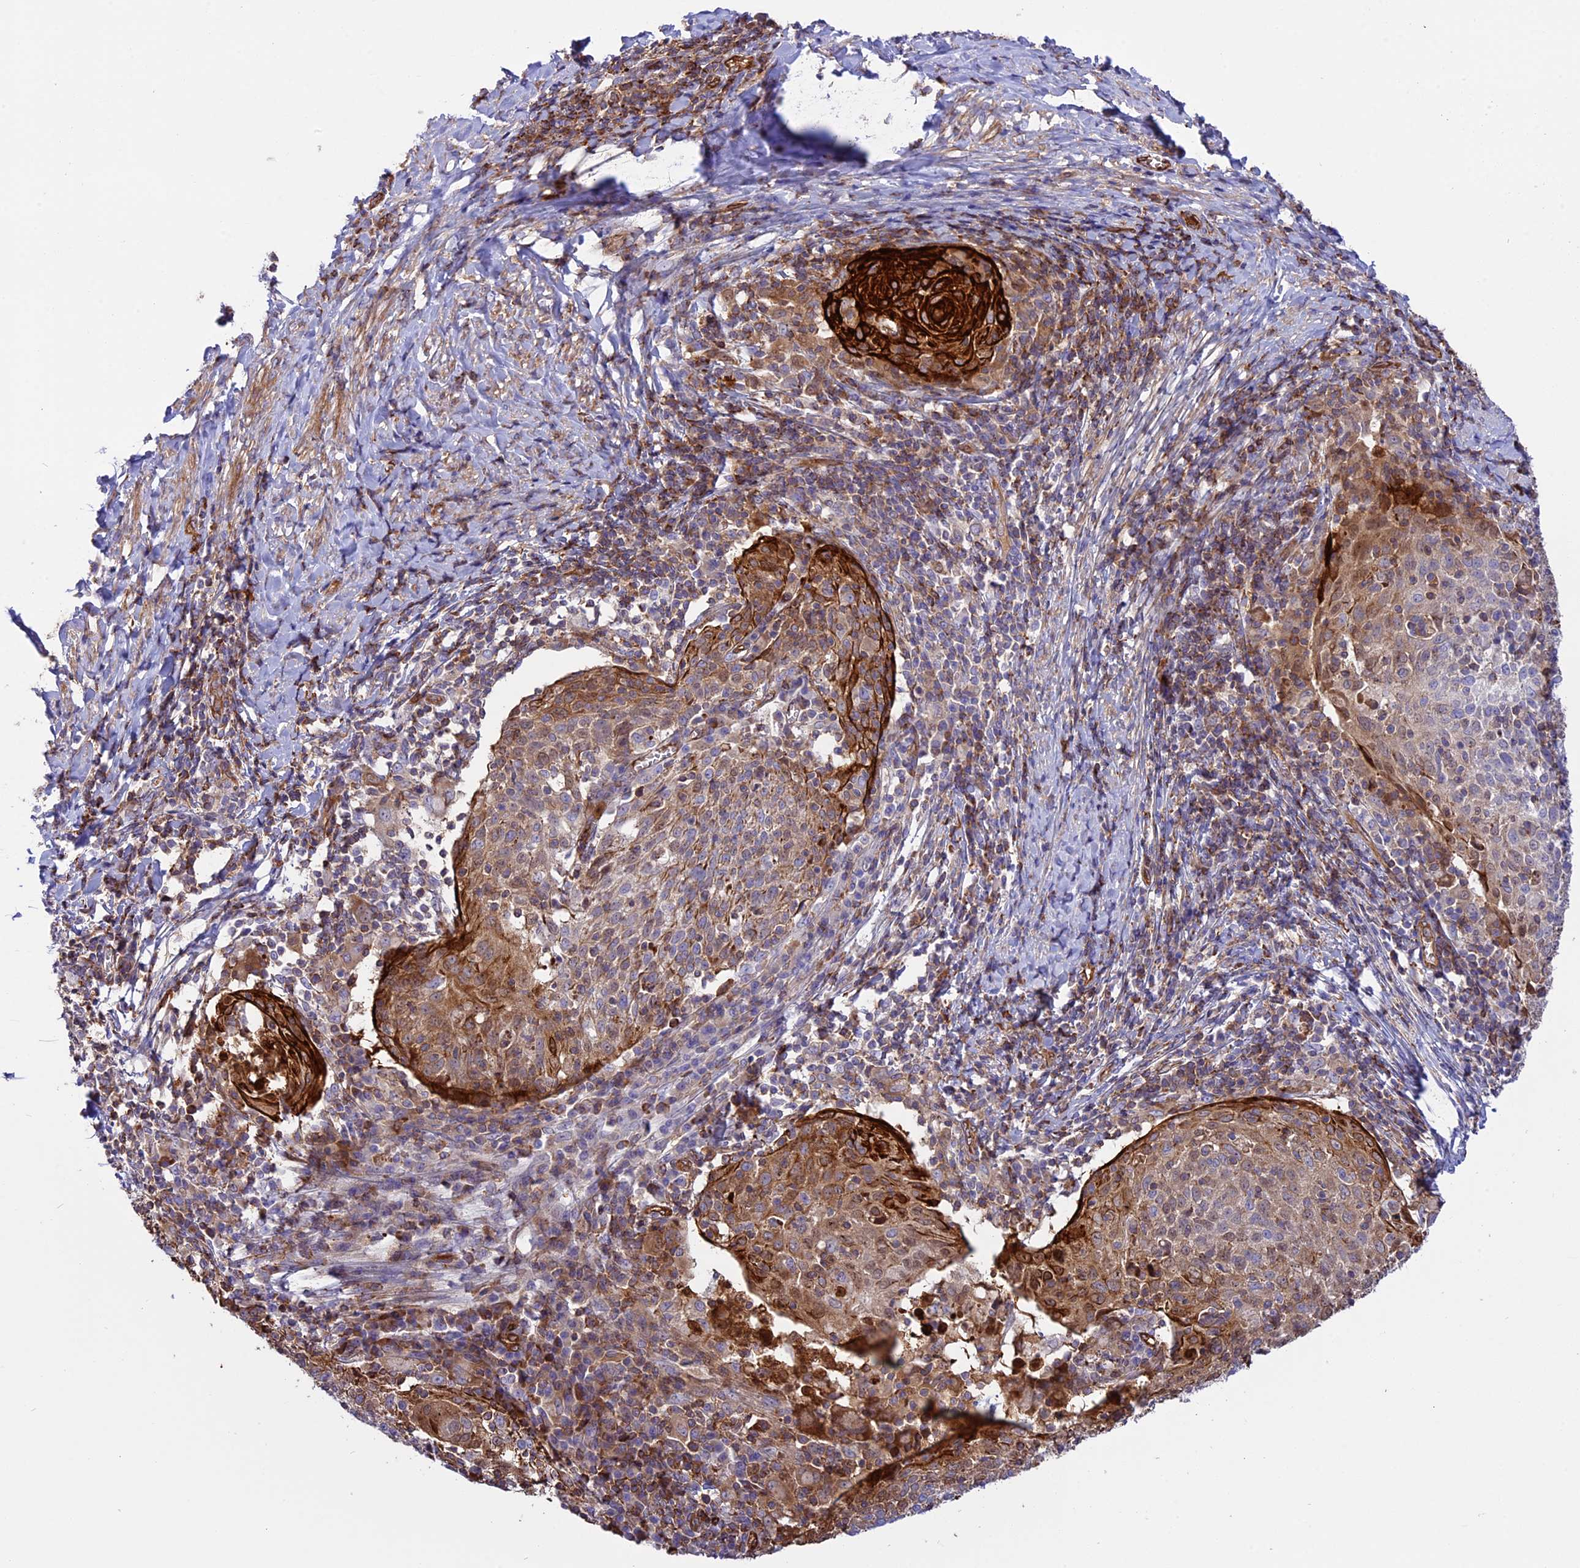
{"staining": {"intensity": "weak", "quantity": "25%-75%", "location": "cytoplasmic/membranous"}, "tissue": "cervical cancer", "cell_type": "Tumor cells", "image_type": "cancer", "snomed": [{"axis": "morphology", "description": "Squamous cell carcinoma, NOS"}, {"axis": "topography", "description": "Cervix"}], "caption": "Immunohistochemistry of human cervical squamous cell carcinoma shows low levels of weak cytoplasmic/membranous expression in approximately 25%-75% of tumor cells.", "gene": "CD99L2", "patient": {"sex": "female", "age": 52}}